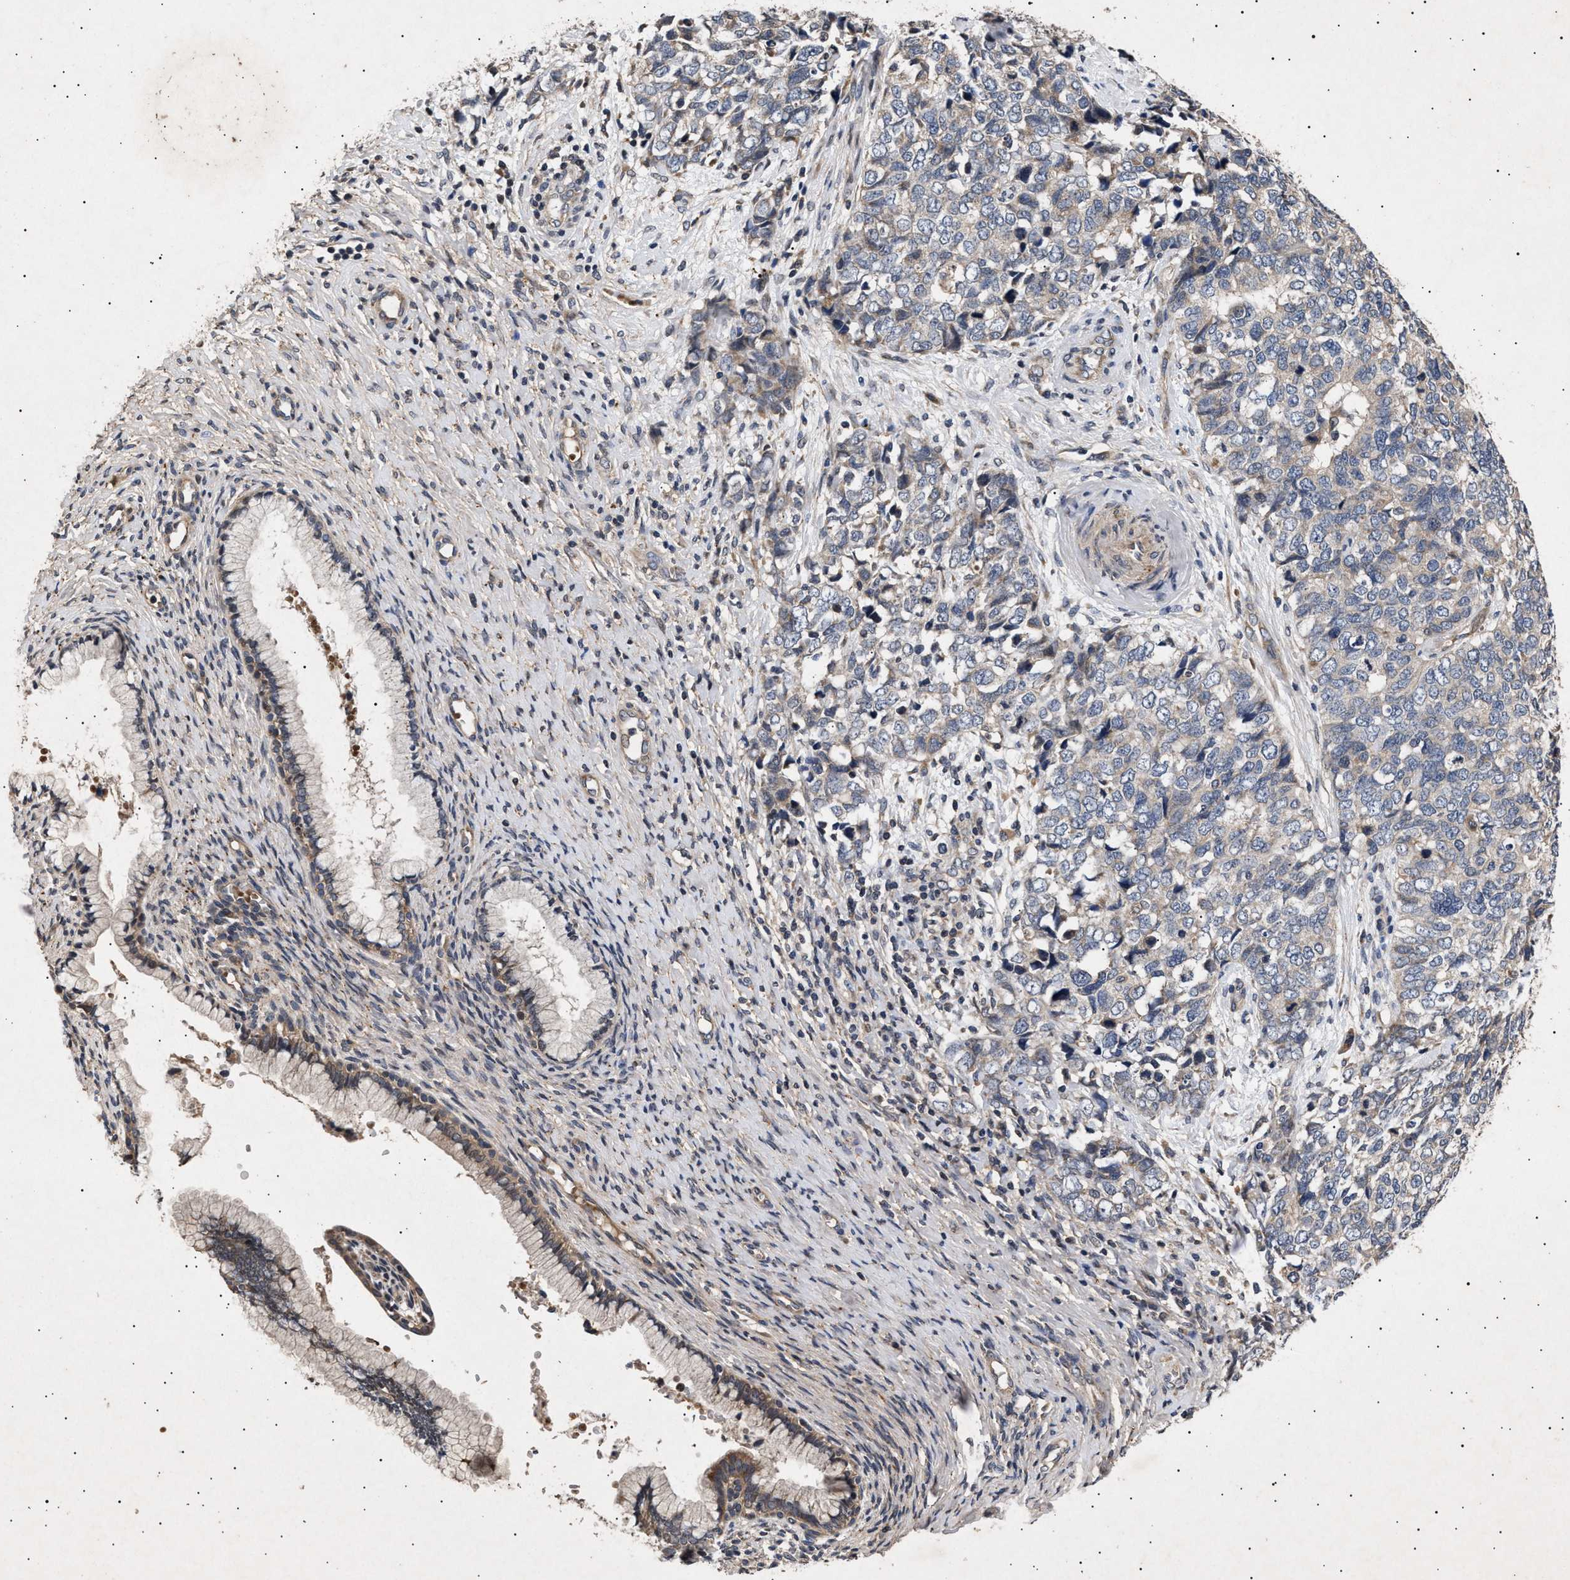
{"staining": {"intensity": "weak", "quantity": "<25%", "location": "cytoplasmic/membranous"}, "tissue": "cervical cancer", "cell_type": "Tumor cells", "image_type": "cancer", "snomed": [{"axis": "morphology", "description": "Squamous cell carcinoma, NOS"}, {"axis": "topography", "description": "Cervix"}], "caption": "Image shows no protein positivity in tumor cells of cervical squamous cell carcinoma tissue.", "gene": "ITGB5", "patient": {"sex": "female", "age": 63}}